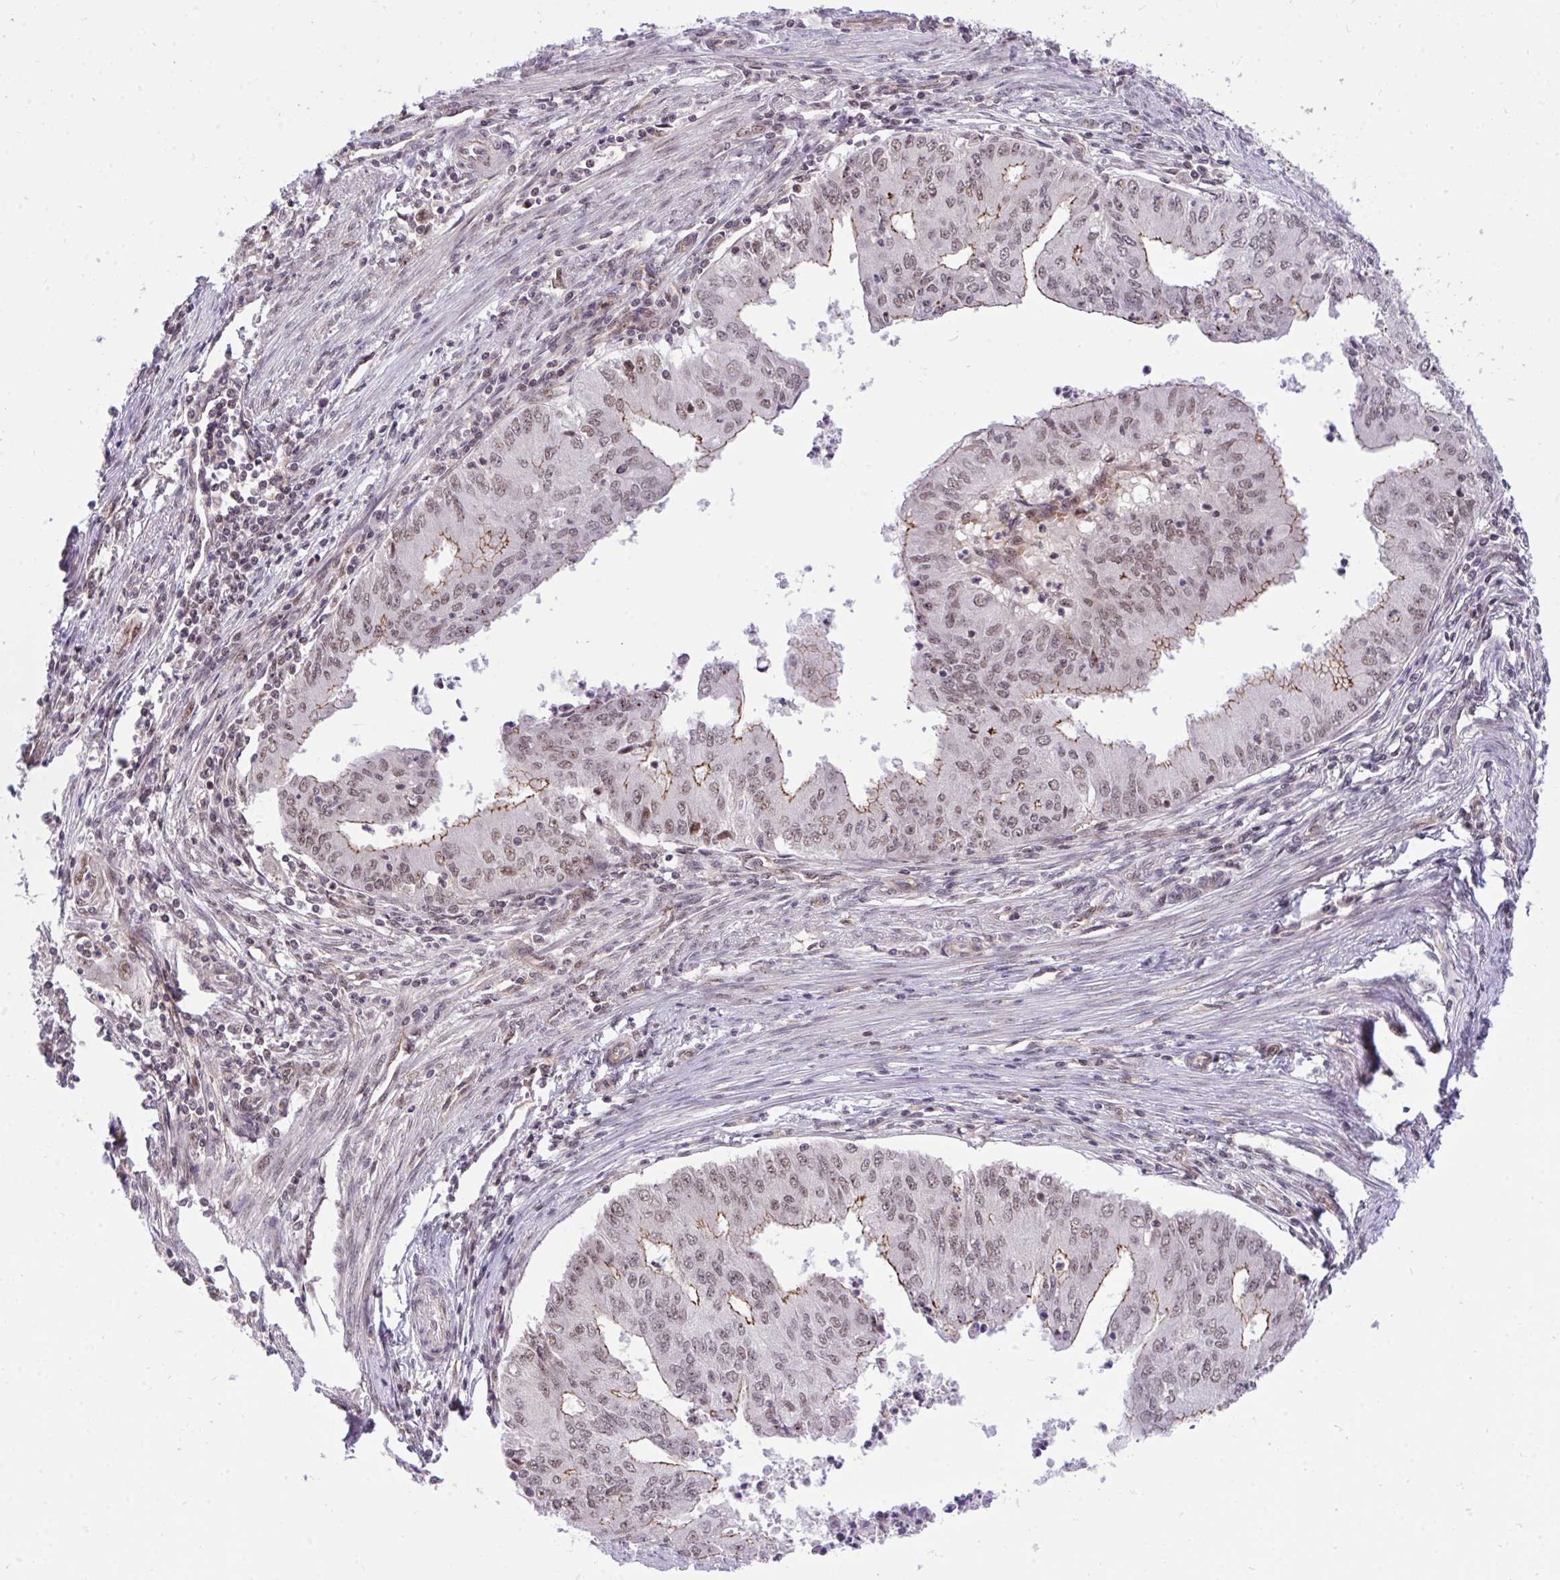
{"staining": {"intensity": "moderate", "quantity": ">75%", "location": "nuclear"}, "tissue": "endometrial cancer", "cell_type": "Tumor cells", "image_type": "cancer", "snomed": [{"axis": "morphology", "description": "Adenocarcinoma, NOS"}, {"axis": "topography", "description": "Endometrium"}], "caption": "Endometrial adenocarcinoma stained with IHC shows moderate nuclear positivity in about >75% of tumor cells.", "gene": "PPP1CA", "patient": {"sex": "female", "age": 50}}